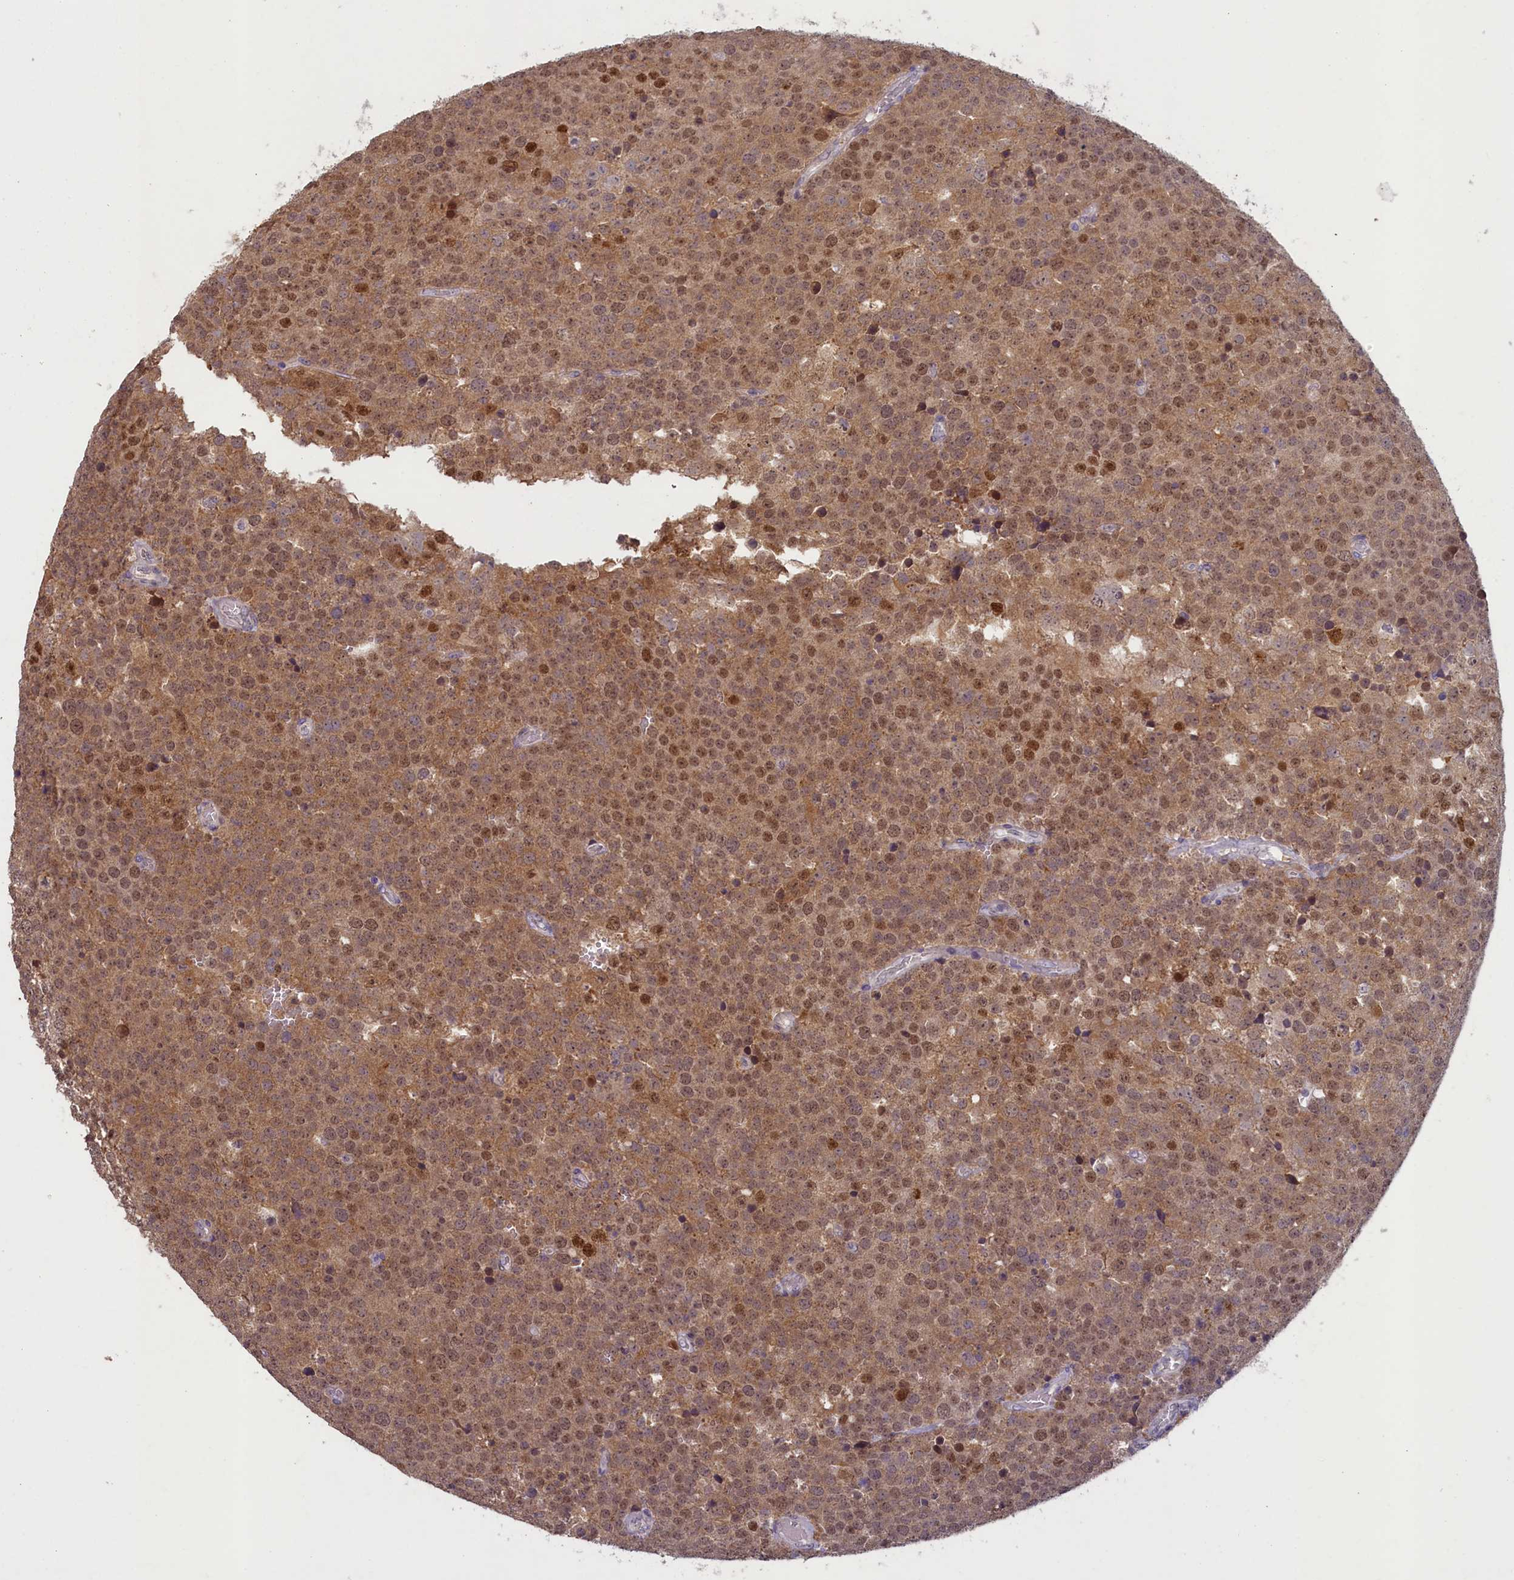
{"staining": {"intensity": "weak", "quantity": ">75%", "location": "cytoplasmic/membranous,nuclear"}, "tissue": "testis cancer", "cell_type": "Tumor cells", "image_type": "cancer", "snomed": [{"axis": "morphology", "description": "Seminoma, NOS"}, {"axis": "topography", "description": "Testis"}], "caption": "An IHC image of tumor tissue is shown. Protein staining in brown highlights weak cytoplasmic/membranous and nuclear positivity in testis cancer within tumor cells.", "gene": "ATF7IP2", "patient": {"sex": "male", "age": 71}}